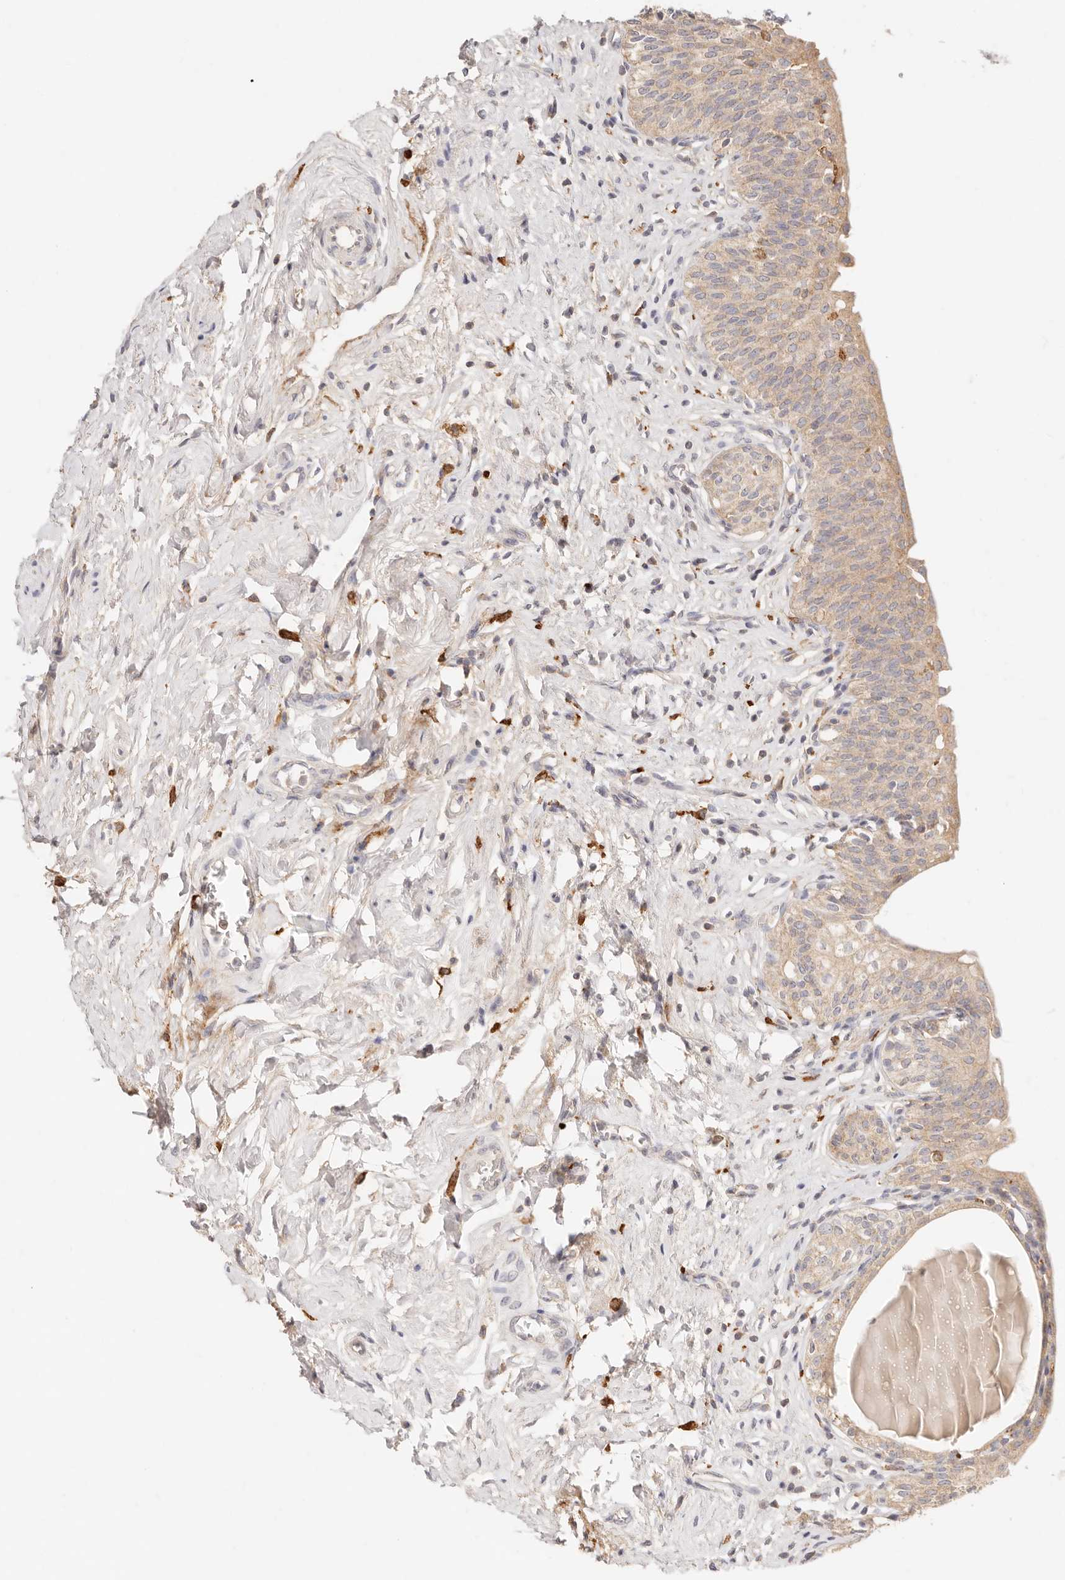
{"staining": {"intensity": "moderate", "quantity": ">75%", "location": "cytoplasmic/membranous"}, "tissue": "urinary bladder", "cell_type": "Urothelial cells", "image_type": "normal", "snomed": [{"axis": "morphology", "description": "Normal tissue, NOS"}, {"axis": "topography", "description": "Urinary bladder"}], "caption": "Protein staining of benign urinary bladder exhibits moderate cytoplasmic/membranous expression in approximately >75% of urothelial cells.", "gene": "HK2", "patient": {"sex": "male", "age": 83}}